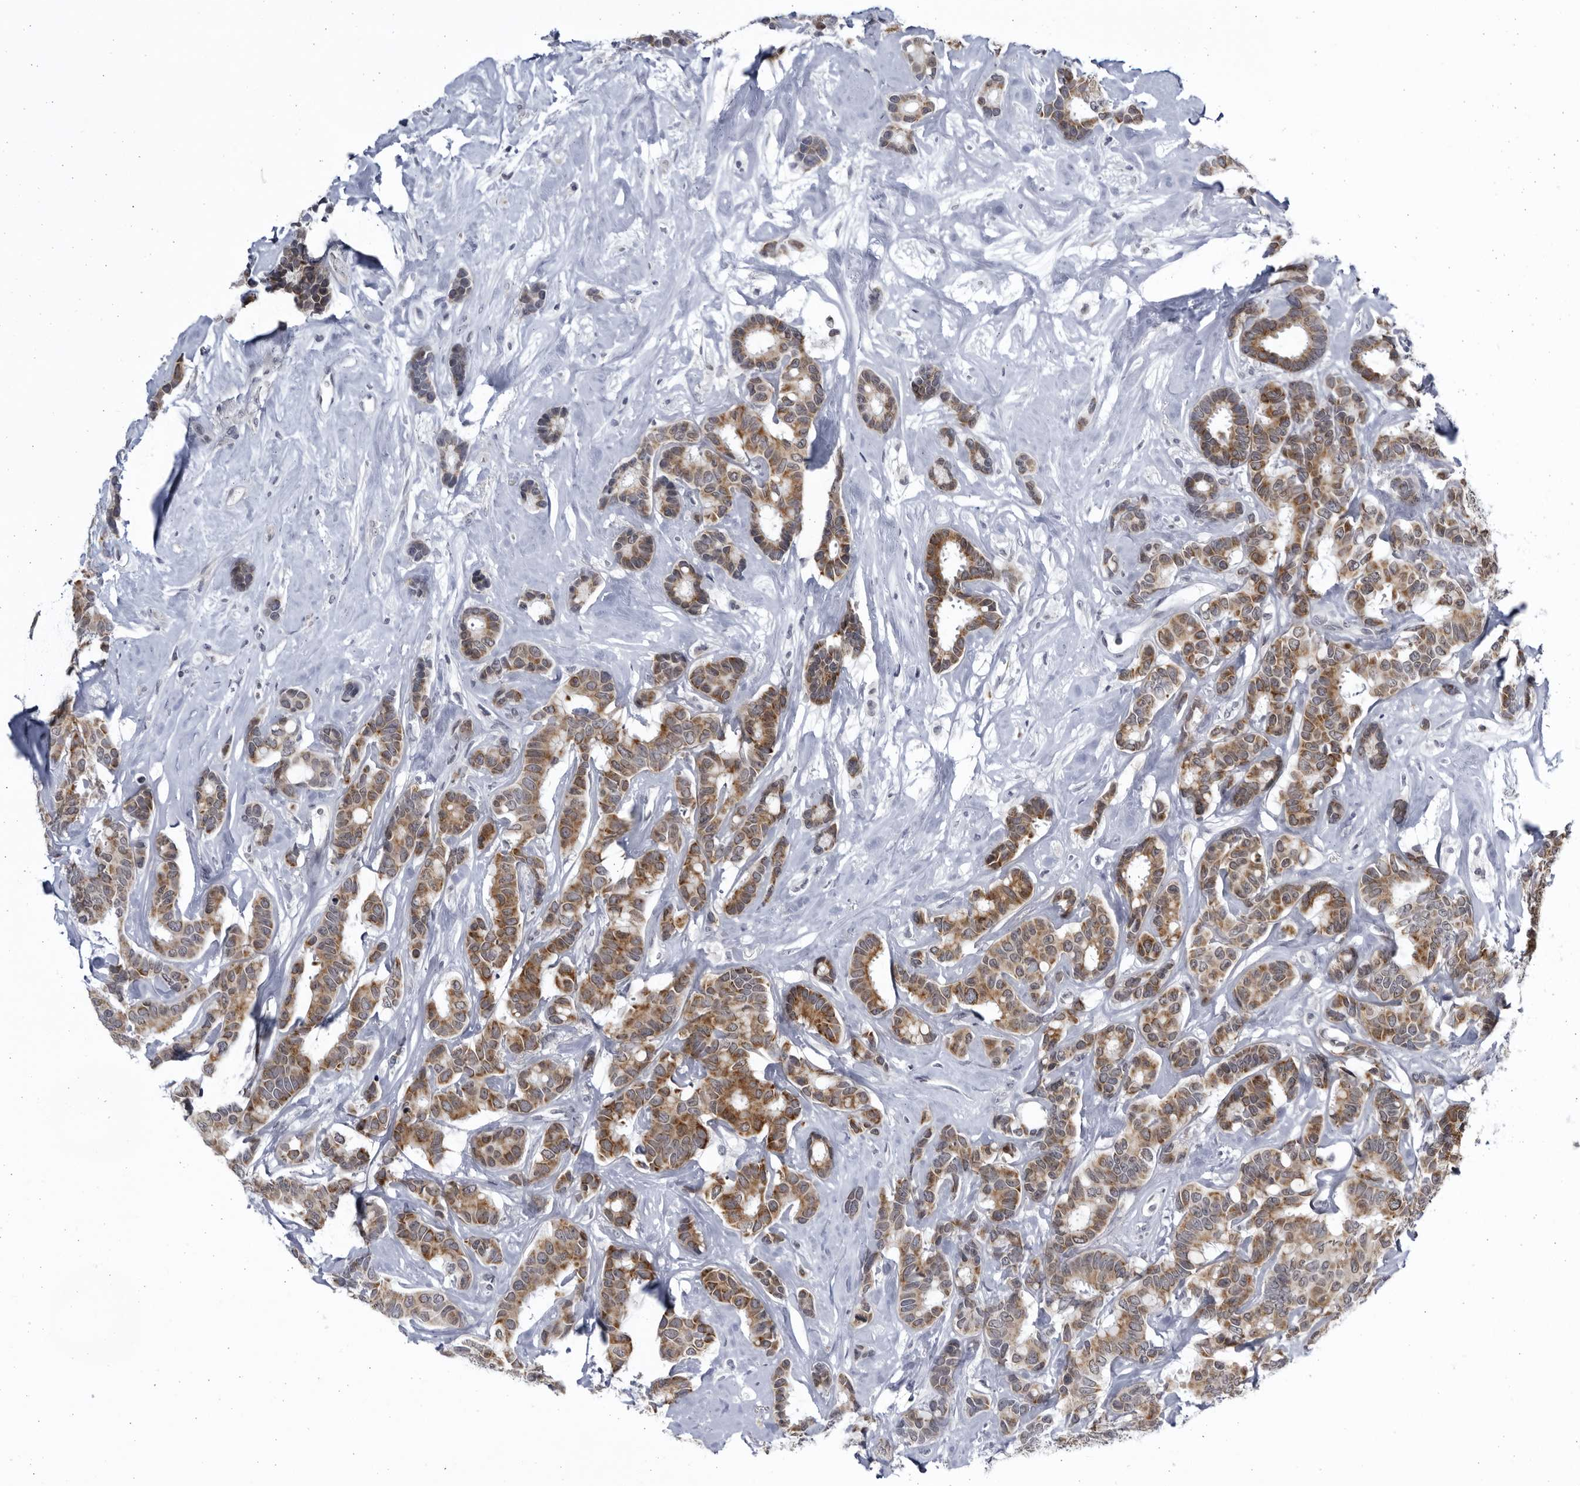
{"staining": {"intensity": "moderate", "quantity": ">75%", "location": "cytoplasmic/membranous"}, "tissue": "breast cancer", "cell_type": "Tumor cells", "image_type": "cancer", "snomed": [{"axis": "morphology", "description": "Duct carcinoma"}, {"axis": "topography", "description": "Breast"}], "caption": "Breast intraductal carcinoma was stained to show a protein in brown. There is medium levels of moderate cytoplasmic/membranous expression in about >75% of tumor cells.", "gene": "SLC25A22", "patient": {"sex": "female", "age": 87}}